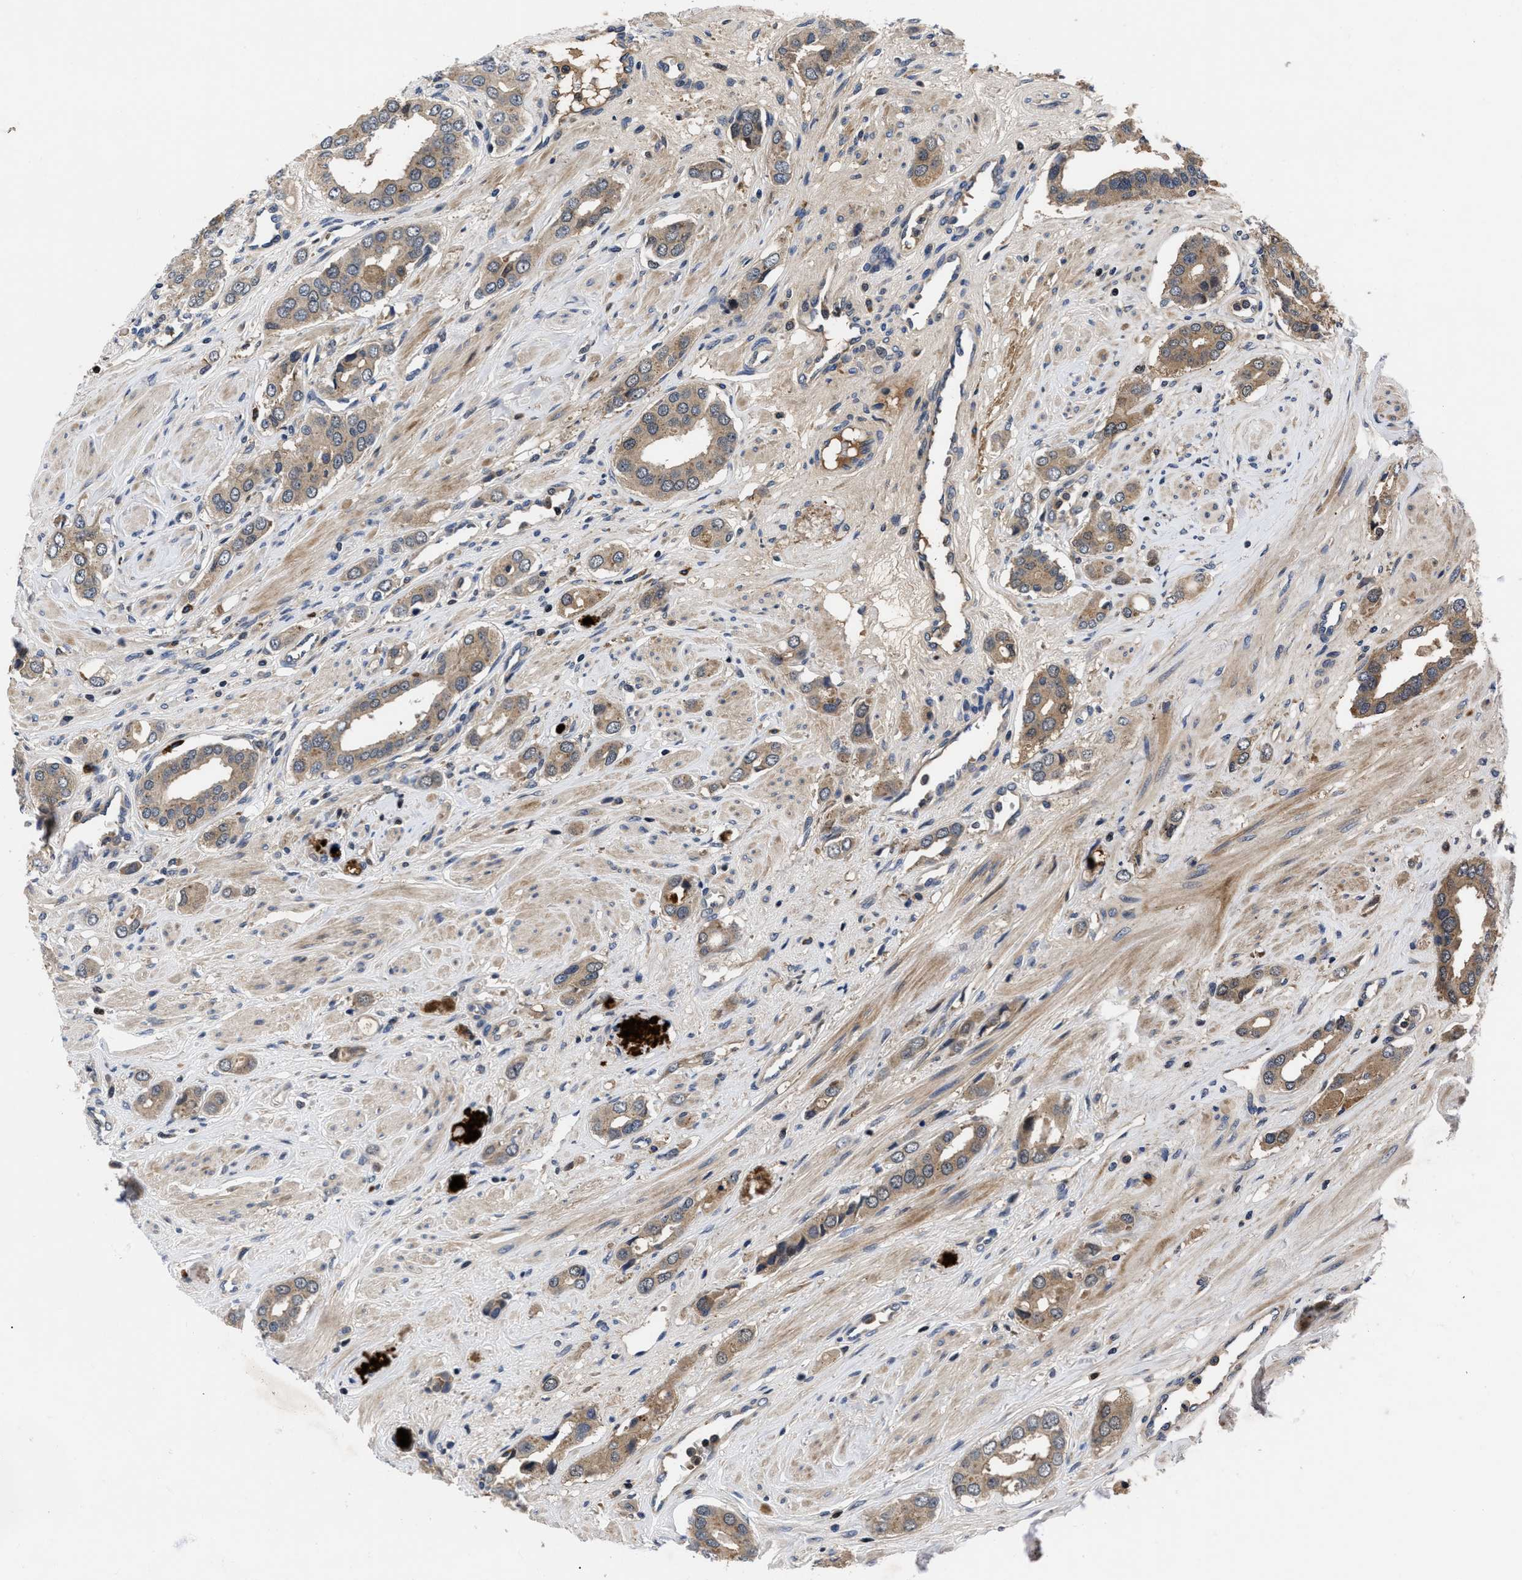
{"staining": {"intensity": "moderate", "quantity": ">75%", "location": "cytoplasmic/membranous"}, "tissue": "prostate cancer", "cell_type": "Tumor cells", "image_type": "cancer", "snomed": [{"axis": "morphology", "description": "Adenocarcinoma, High grade"}, {"axis": "topography", "description": "Prostate"}], "caption": "Protein staining displays moderate cytoplasmic/membranous positivity in approximately >75% of tumor cells in prostate cancer.", "gene": "FAM200A", "patient": {"sex": "male", "age": 52}}